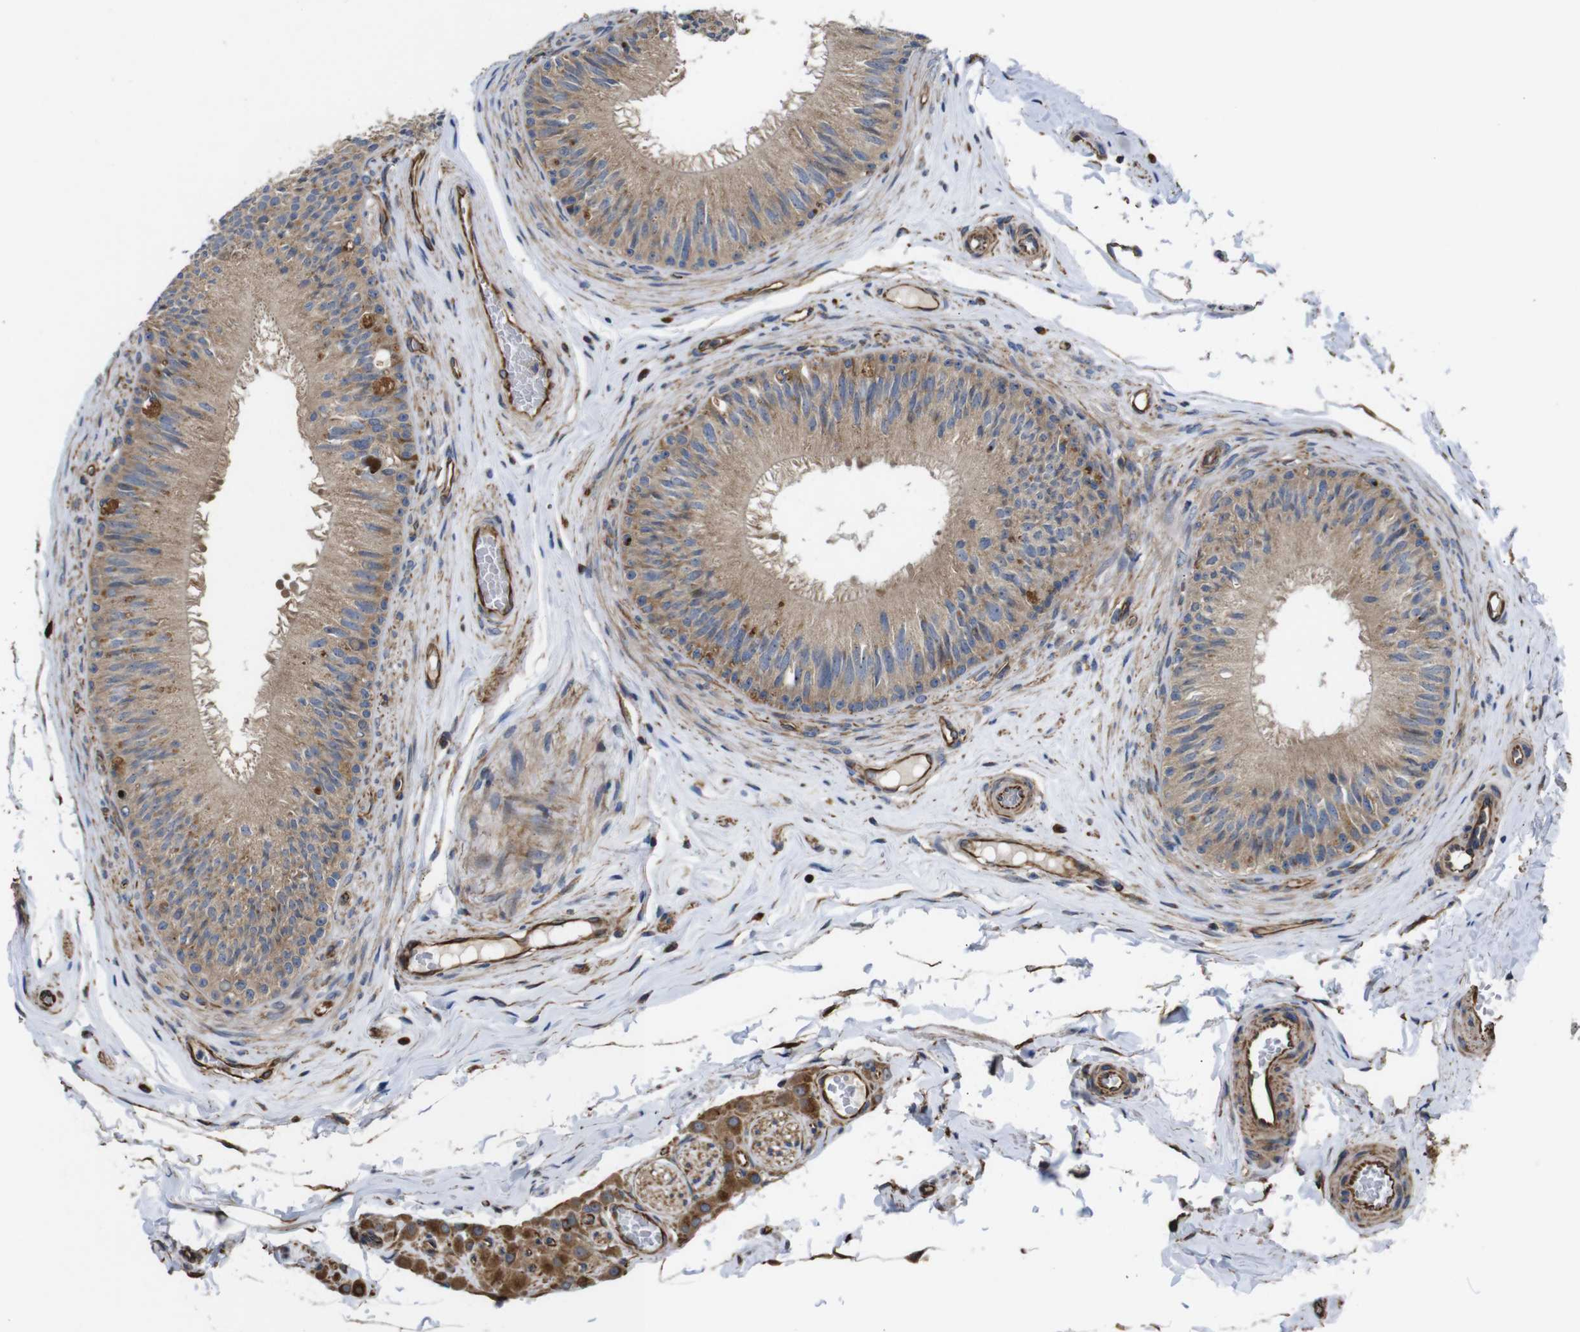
{"staining": {"intensity": "moderate", "quantity": ">75%", "location": "cytoplasmic/membranous"}, "tissue": "epididymis", "cell_type": "Glandular cells", "image_type": "normal", "snomed": [{"axis": "morphology", "description": "Normal tissue, NOS"}, {"axis": "topography", "description": "Testis"}, {"axis": "topography", "description": "Epididymis"}], "caption": "Immunohistochemical staining of benign epididymis displays medium levels of moderate cytoplasmic/membranous staining in about >75% of glandular cells. Nuclei are stained in blue.", "gene": "POMK", "patient": {"sex": "male", "age": 36}}